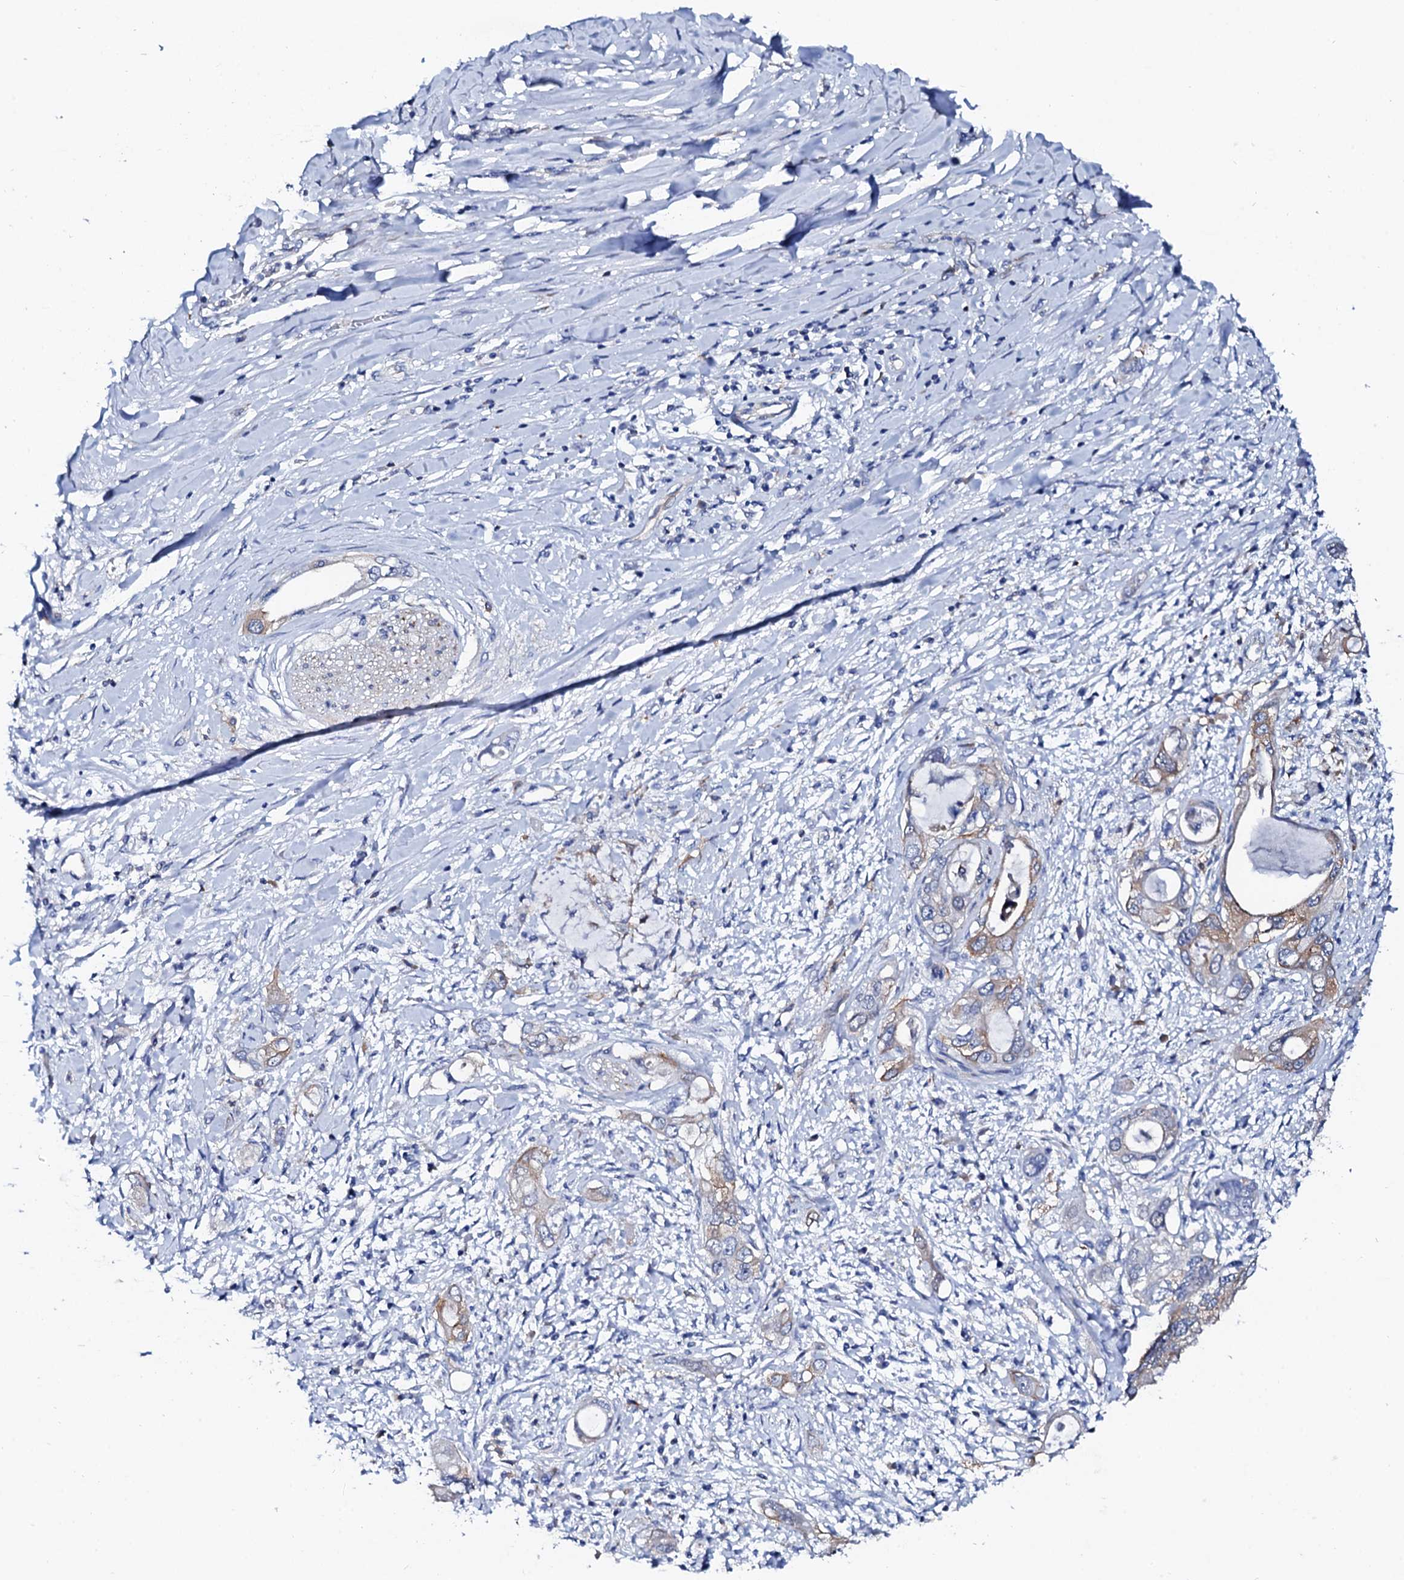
{"staining": {"intensity": "moderate", "quantity": ">75%", "location": "cytoplasmic/membranous"}, "tissue": "pancreatic cancer", "cell_type": "Tumor cells", "image_type": "cancer", "snomed": [{"axis": "morphology", "description": "Inflammation, NOS"}, {"axis": "morphology", "description": "Adenocarcinoma, NOS"}, {"axis": "topography", "description": "Pancreas"}], "caption": "Protein expression by immunohistochemistry shows moderate cytoplasmic/membranous expression in approximately >75% of tumor cells in pancreatic adenocarcinoma.", "gene": "GLB1L3", "patient": {"sex": "female", "age": 56}}